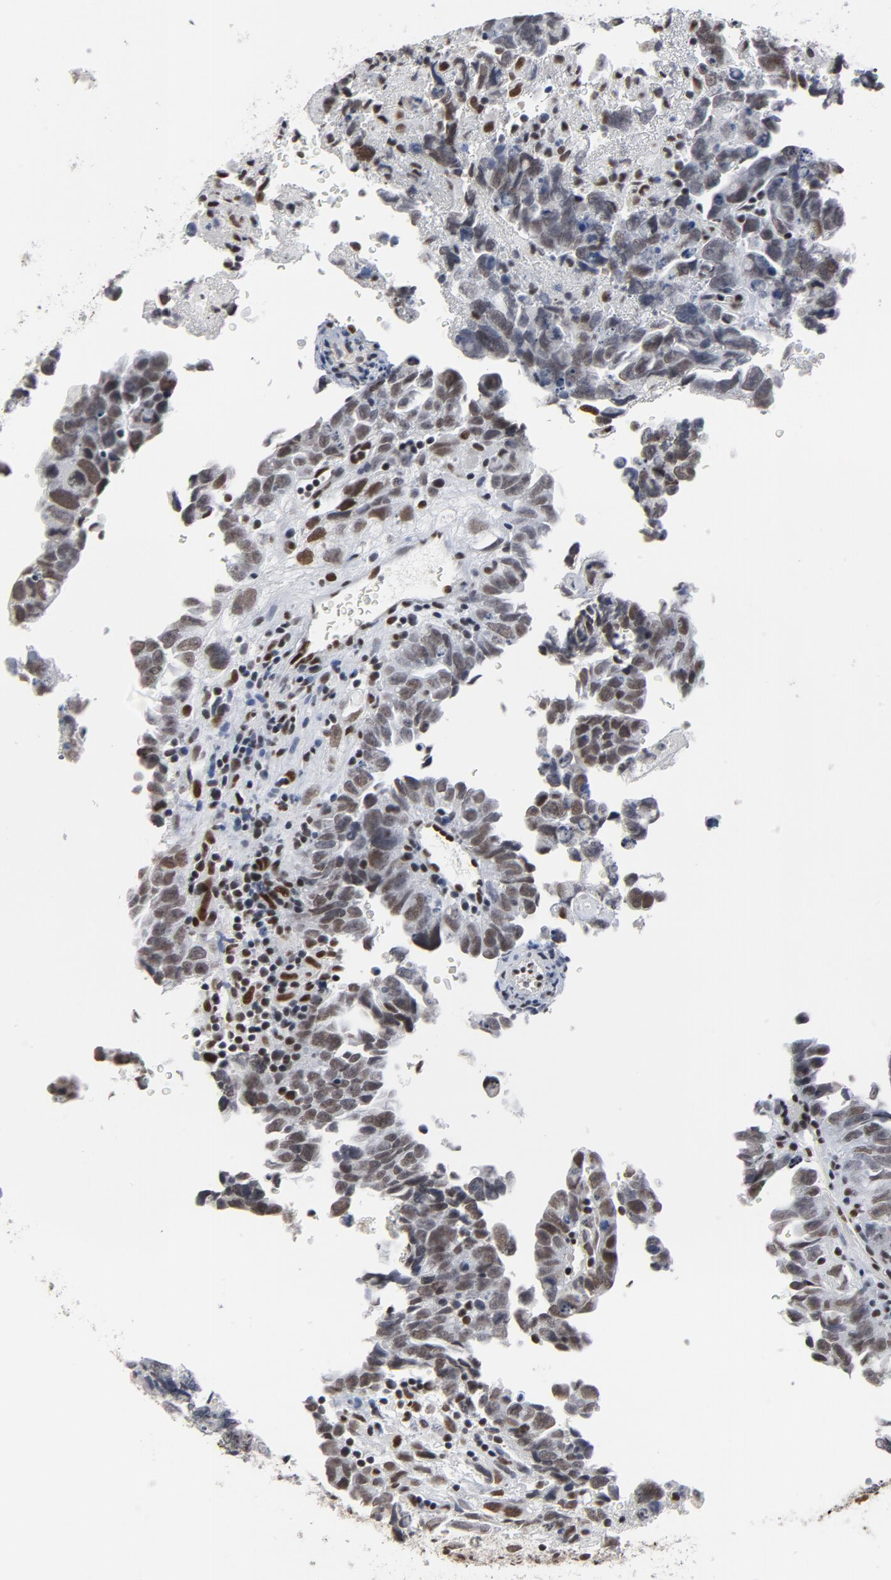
{"staining": {"intensity": "moderate", "quantity": "25%-75%", "location": "nuclear"}, "tissue": "testis cancer", "cell_type": "Tumor cells", "image_type": "cancer", "snomed": [{"axis": "morphology", "description": "Carcinoma, Embryonal, NOS"}, {"axis": "topography", "description": "Testis"}], "caption": "This is an image of immunohistochemistry (IHC) staining of testis cancer (embryonal carcinoma), which shows moderate staining in the nuclear of tumor cells.", "gene": "MRE11", "patient": {"sex": "male", "age": 28}}